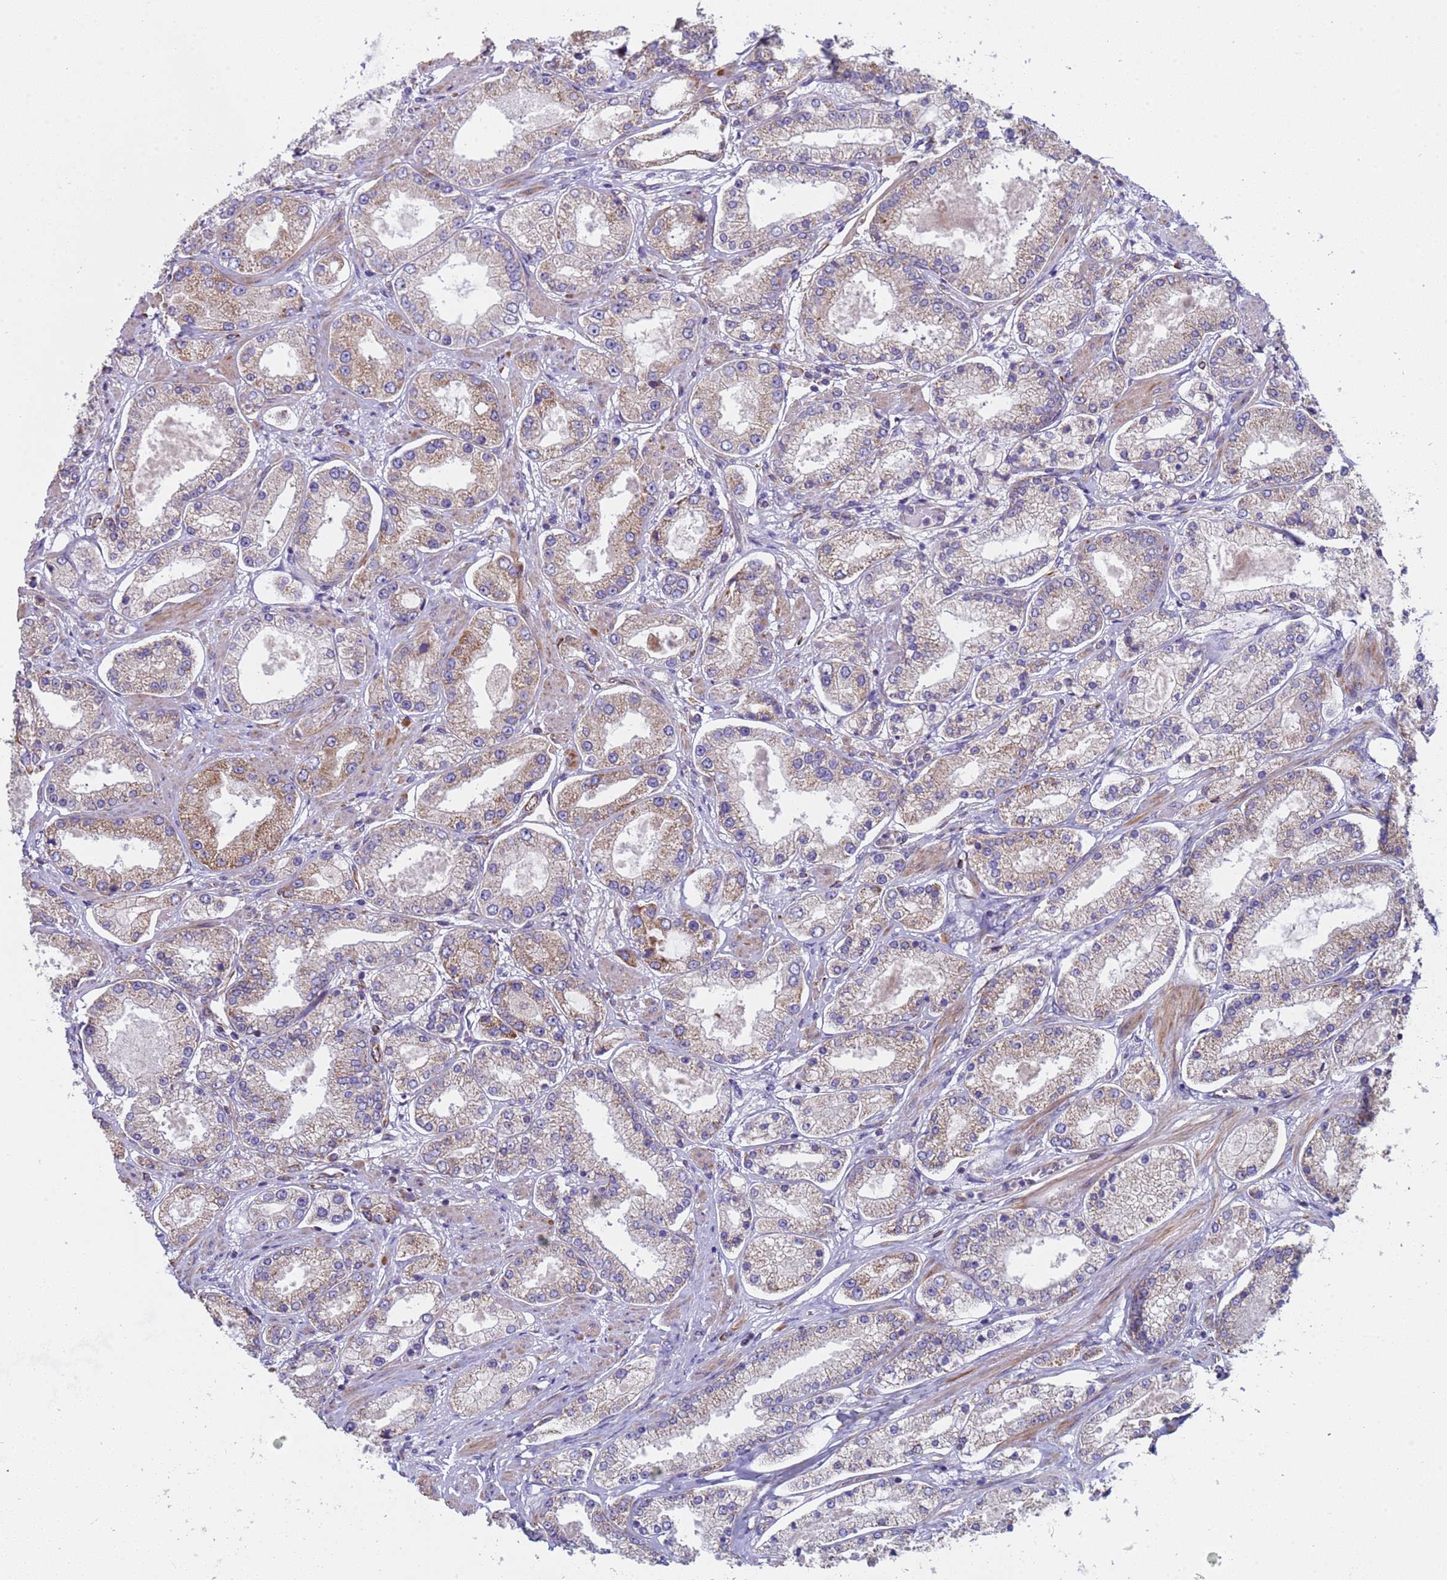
{"staining": {"intensity": "weak", "quantity": "25%-75%", "location": "cytoplasmic/membranous"}, "tissue": "prostate cancer", "cell_type": "Tumor cells", "image_type": "cancer", "snomed": [{"axis": "morphology", "description": "Adenocarcinoma, High grade"}, {"axis": "topography", "description": "Prostate"}], "caption": "Prostate cancer (high-grade adenocarcinoma) stained for a protein (brown) shows weak cytoplasmic/membranous positive expression in approximately 25%-75% of tumor cells.", "gene": "NUDT12", "patient": {"sex": "male", "age": 69}}